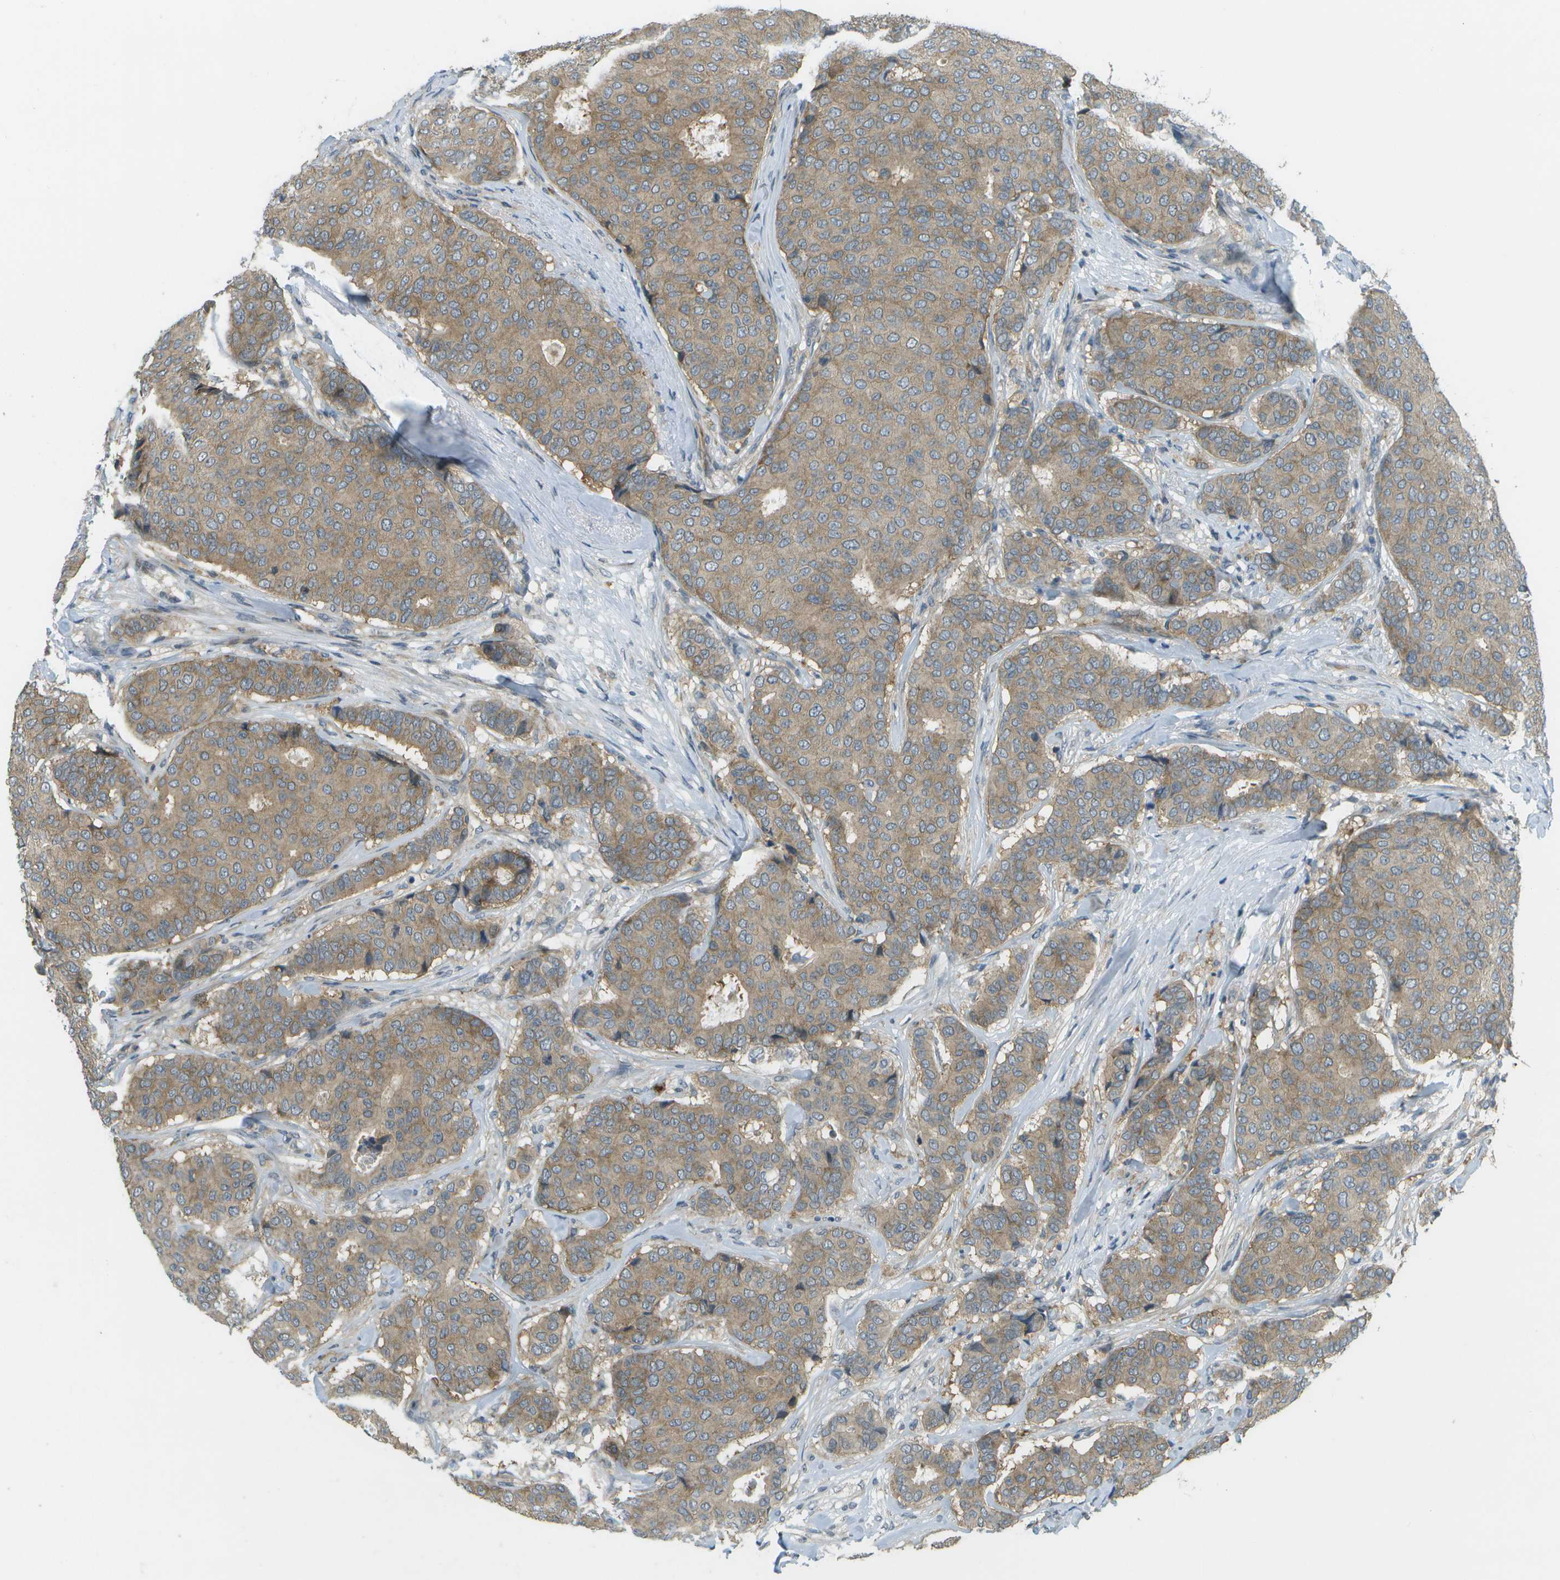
{"staining": {"intensity": "weak", "quantity": ">75%", "location": "cytoplasmic/membranous"}, "tissue": "breast cancer", "cell_type": "Tumor cells", "image_type": "cancer", "snomed": [{"axis": "morphology", "description": "Duct carcinoma"}, {"axis": "topography", "description": "Breast"}], "caption": "This is an image of immunohistochemistry staining of breast infiltrating ductal carcinoma, which shows weak positivity in the cytoplasmic/membranous of tumor cells.", "gene": "WNK2", "patient": {"sex": "female", "age": 75}}